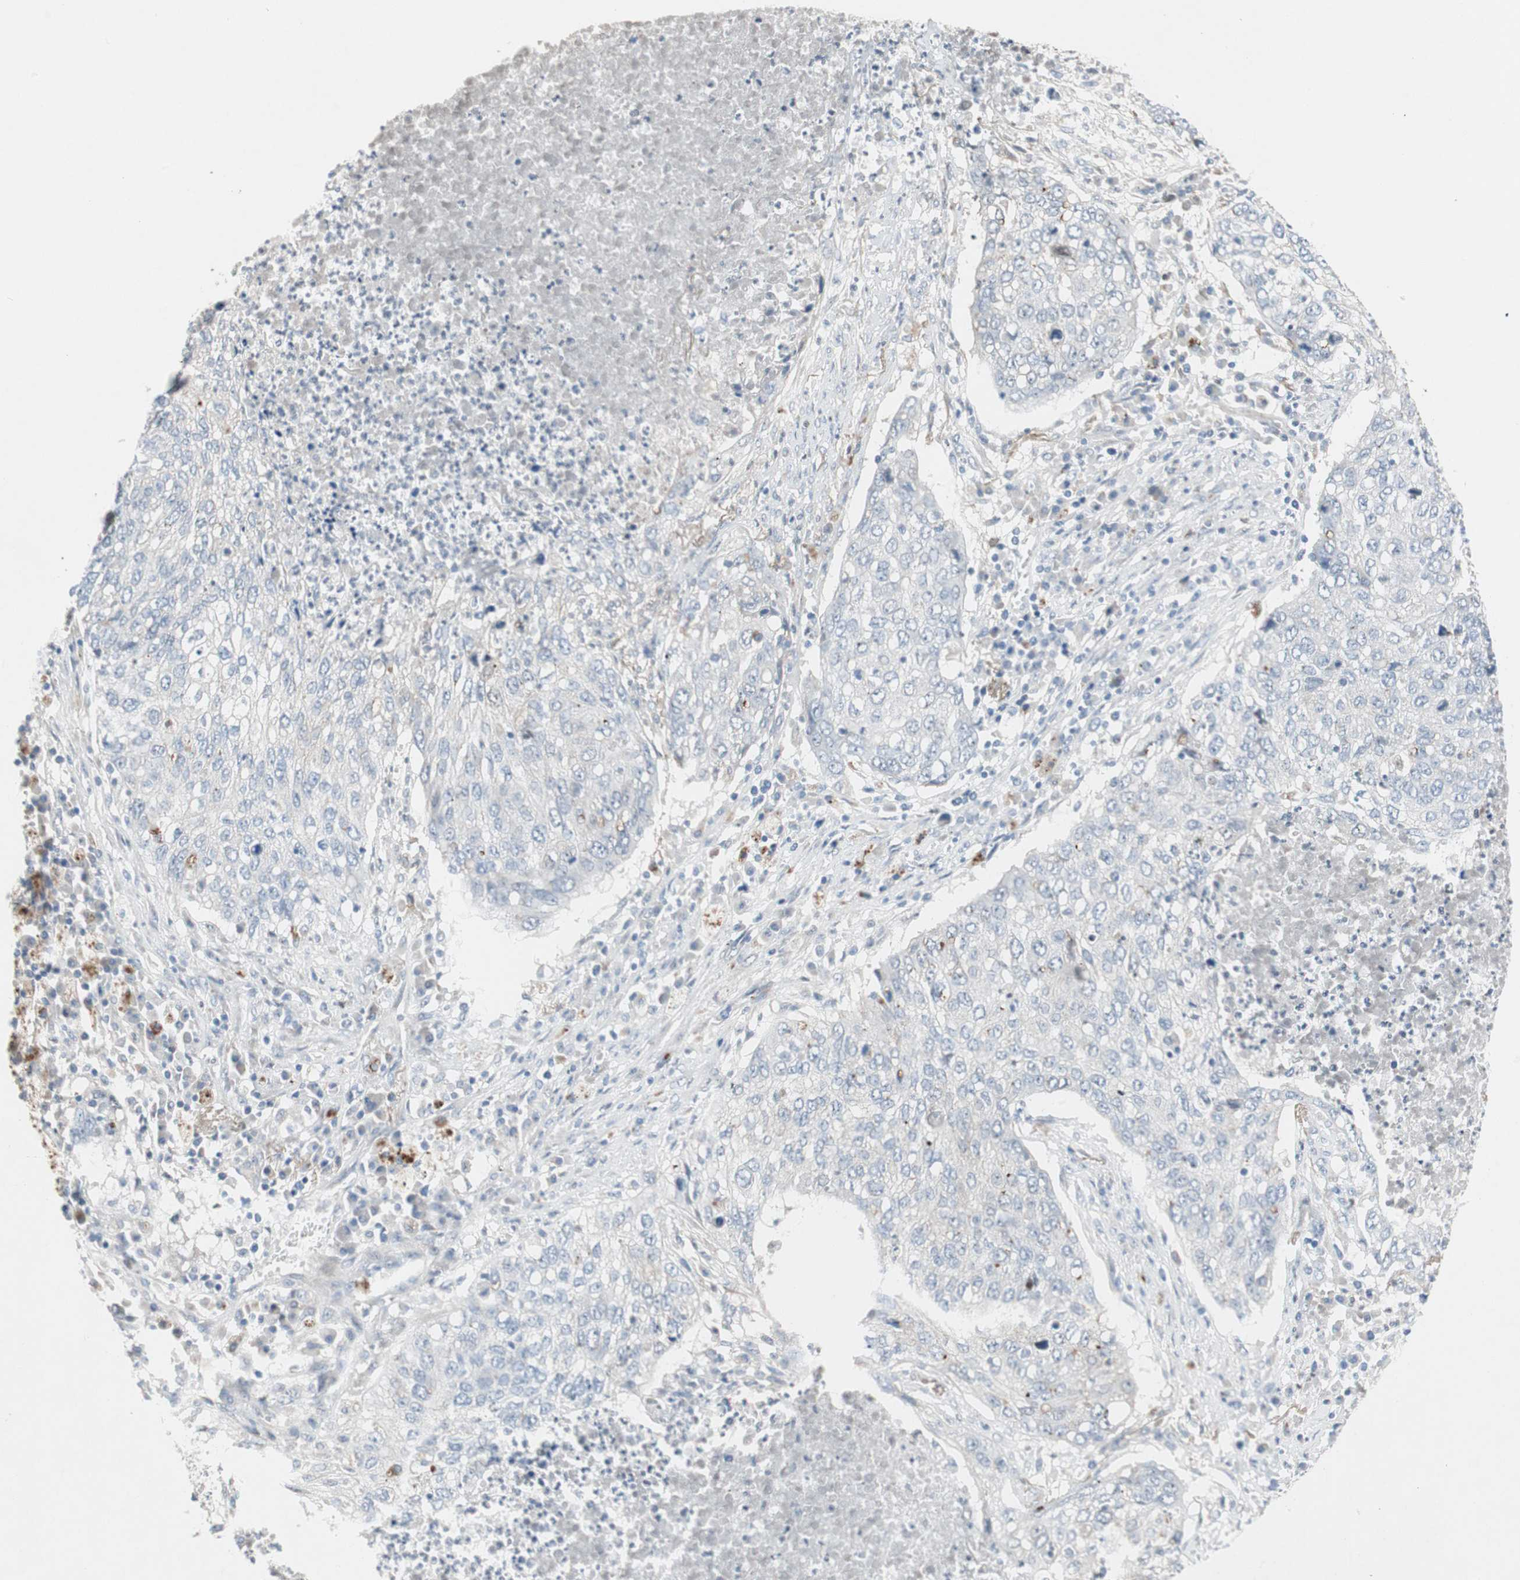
{"staining": {"intensity": "negative", "quantity": "none", "location": "none"}, "tissue": "lung cancer", "cell_type": "Tumor cells", "image_type": "cancer", "snomed": [{"axis": "morphology", "description": "Squamous cell carcinoma, NOS"}, {"axis": "topography", "description": "Lung"}], "caption": "The IHC image has no significant positivity in tumor cells of lung squamous cell carcinoma tissue.", "gene": "CAND2", "patient": {"sex": "female", "age": 63}}